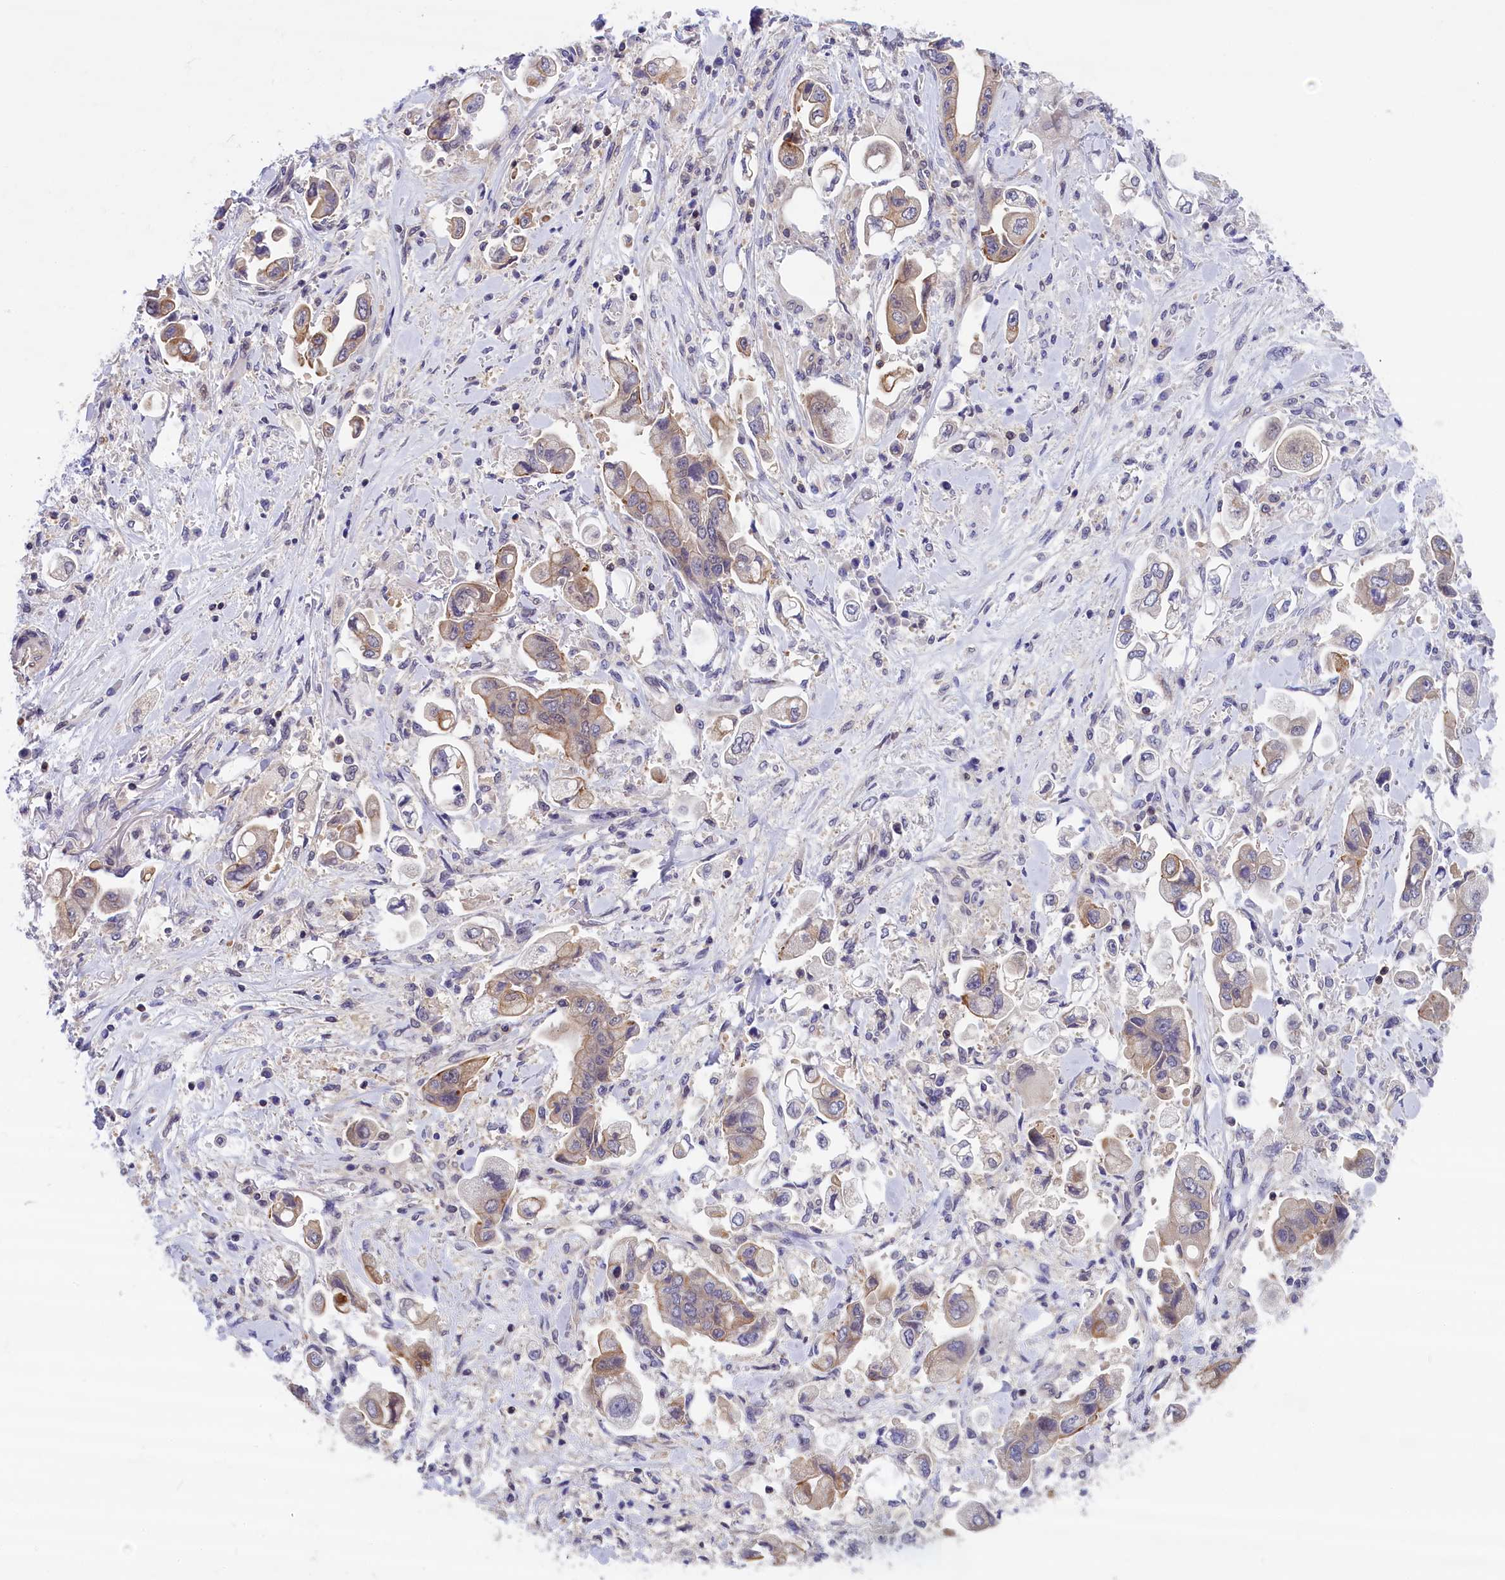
{"staining": {"intensity": "weak", "quantity": "25%-75%", "location": "cytoplasmic/membranous"}, "tissue": "stomach cancer", "cell_type": "Tumor cells", "image_type": "cancer", "snomed": [{"axis": "morphology", "description": "Adenocarcinoma, NOS"}, {"axis": "topography", "description": "Stomach"}], "caption": "Immunohistochemistry (IHC) of human stomach cancer (adenocarcinoma) reveals low levels of weak cytoplasmic/membranous expression in about 25%-75% of tumor cells. (Stains: DAB (3,3'-diaminobenzidine) in brown, nuclei in blue, Microscopy: brightfield microscopy at high magnification).", "gene": "TBCB", "patient": {"sex": "male", "age": 62}}